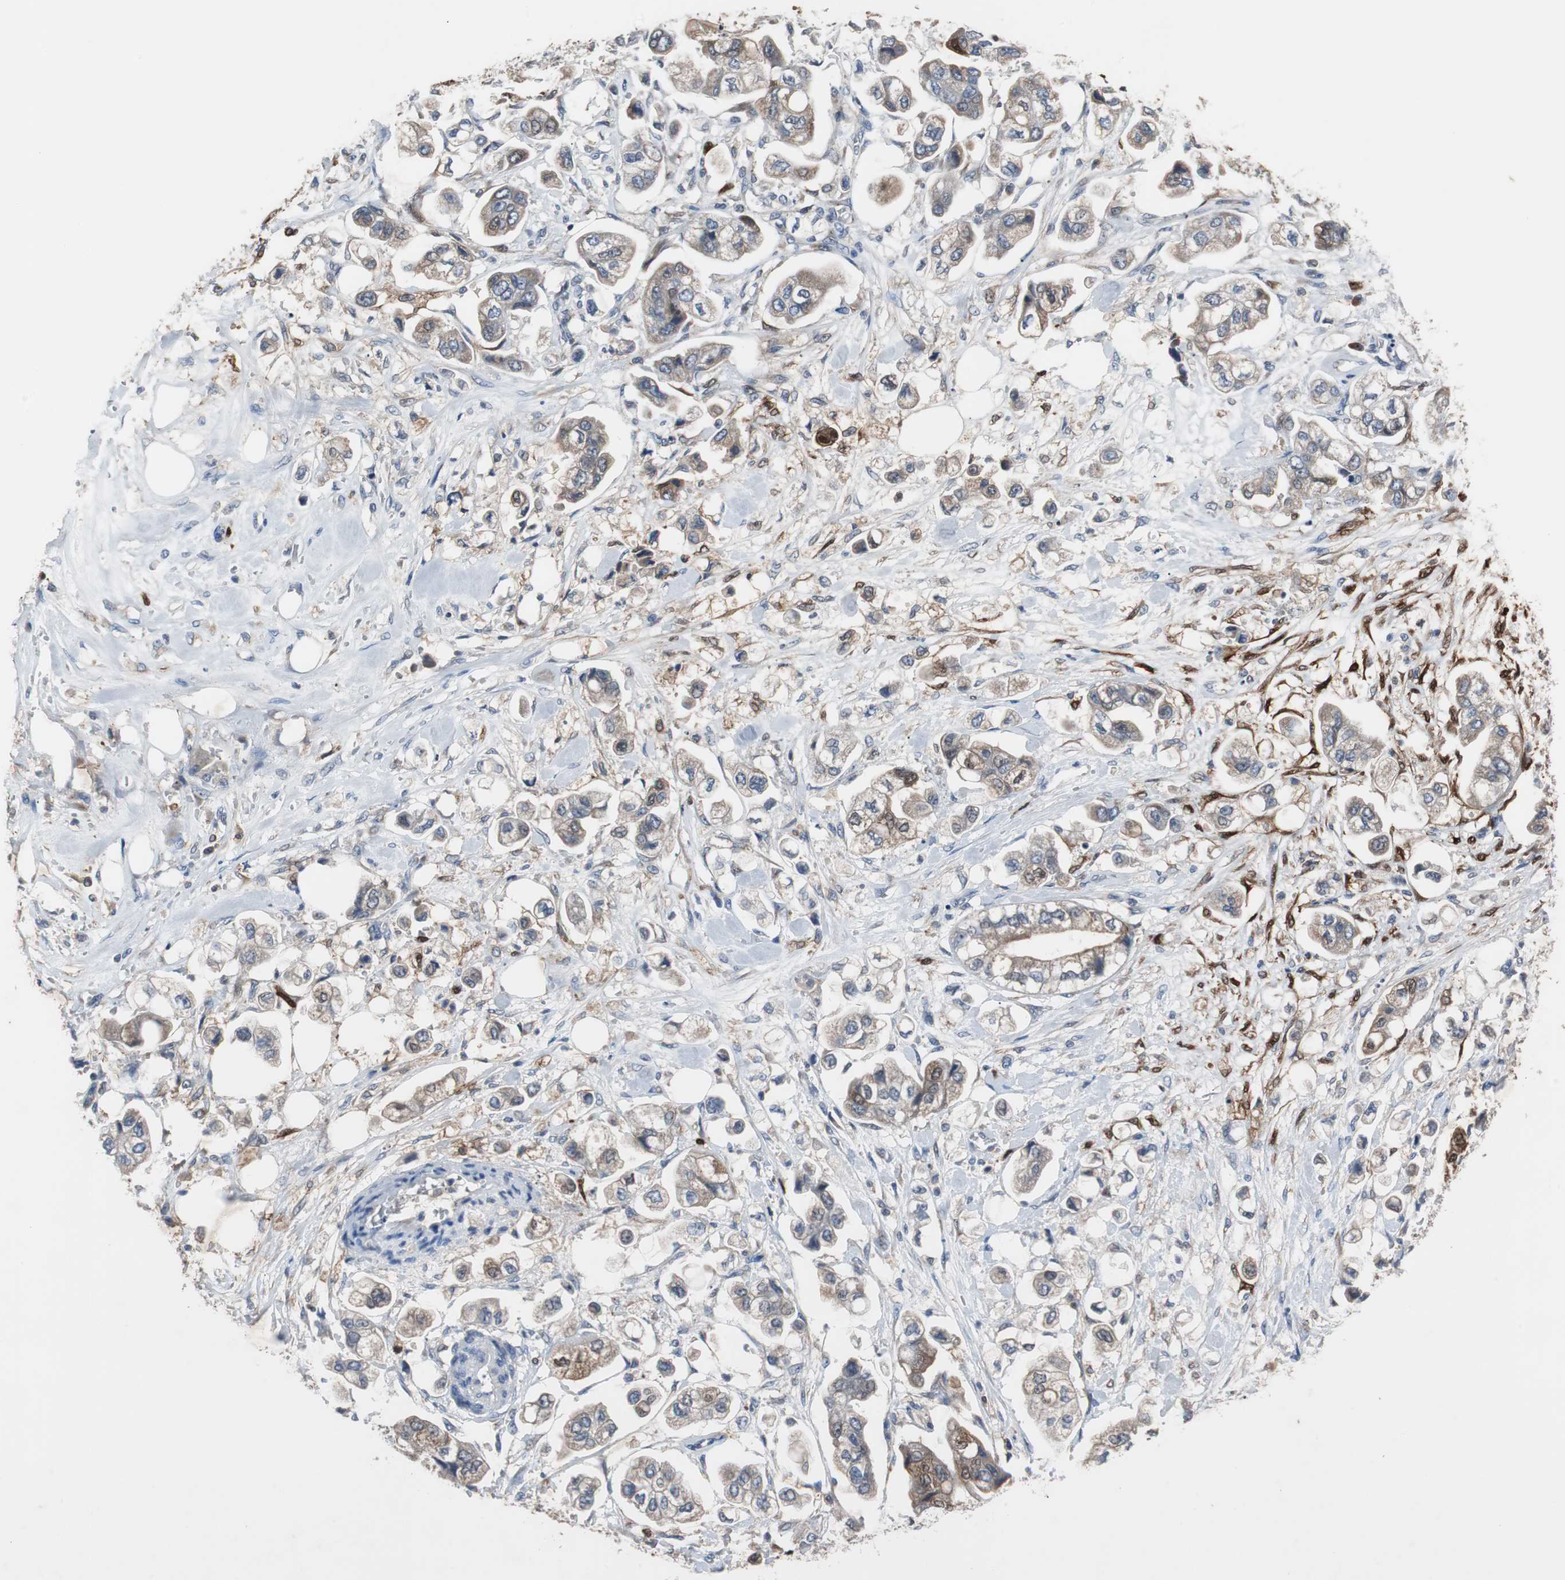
{"staining": {"intensity": "moderate", "quantity": ">75%", "location": "cytoplasmic/membranous"}, "tissue": "stomach cancer", "cell_type": "Tumor cells", "image_type": "cancer", "snomed": [{"axis": "morphology", "description": "Adenocarcinoma, NOS"}, {"axis": "topography", "description": "Stomach"}], "caption": "Immunohistochemical staining of human stomach cancer demonstrates moderate cytoplasmic/membranous protein staining in about >75% of tumor cells.", "gene": "CALB2", "patient": {"sex": "male", "age": 62}}